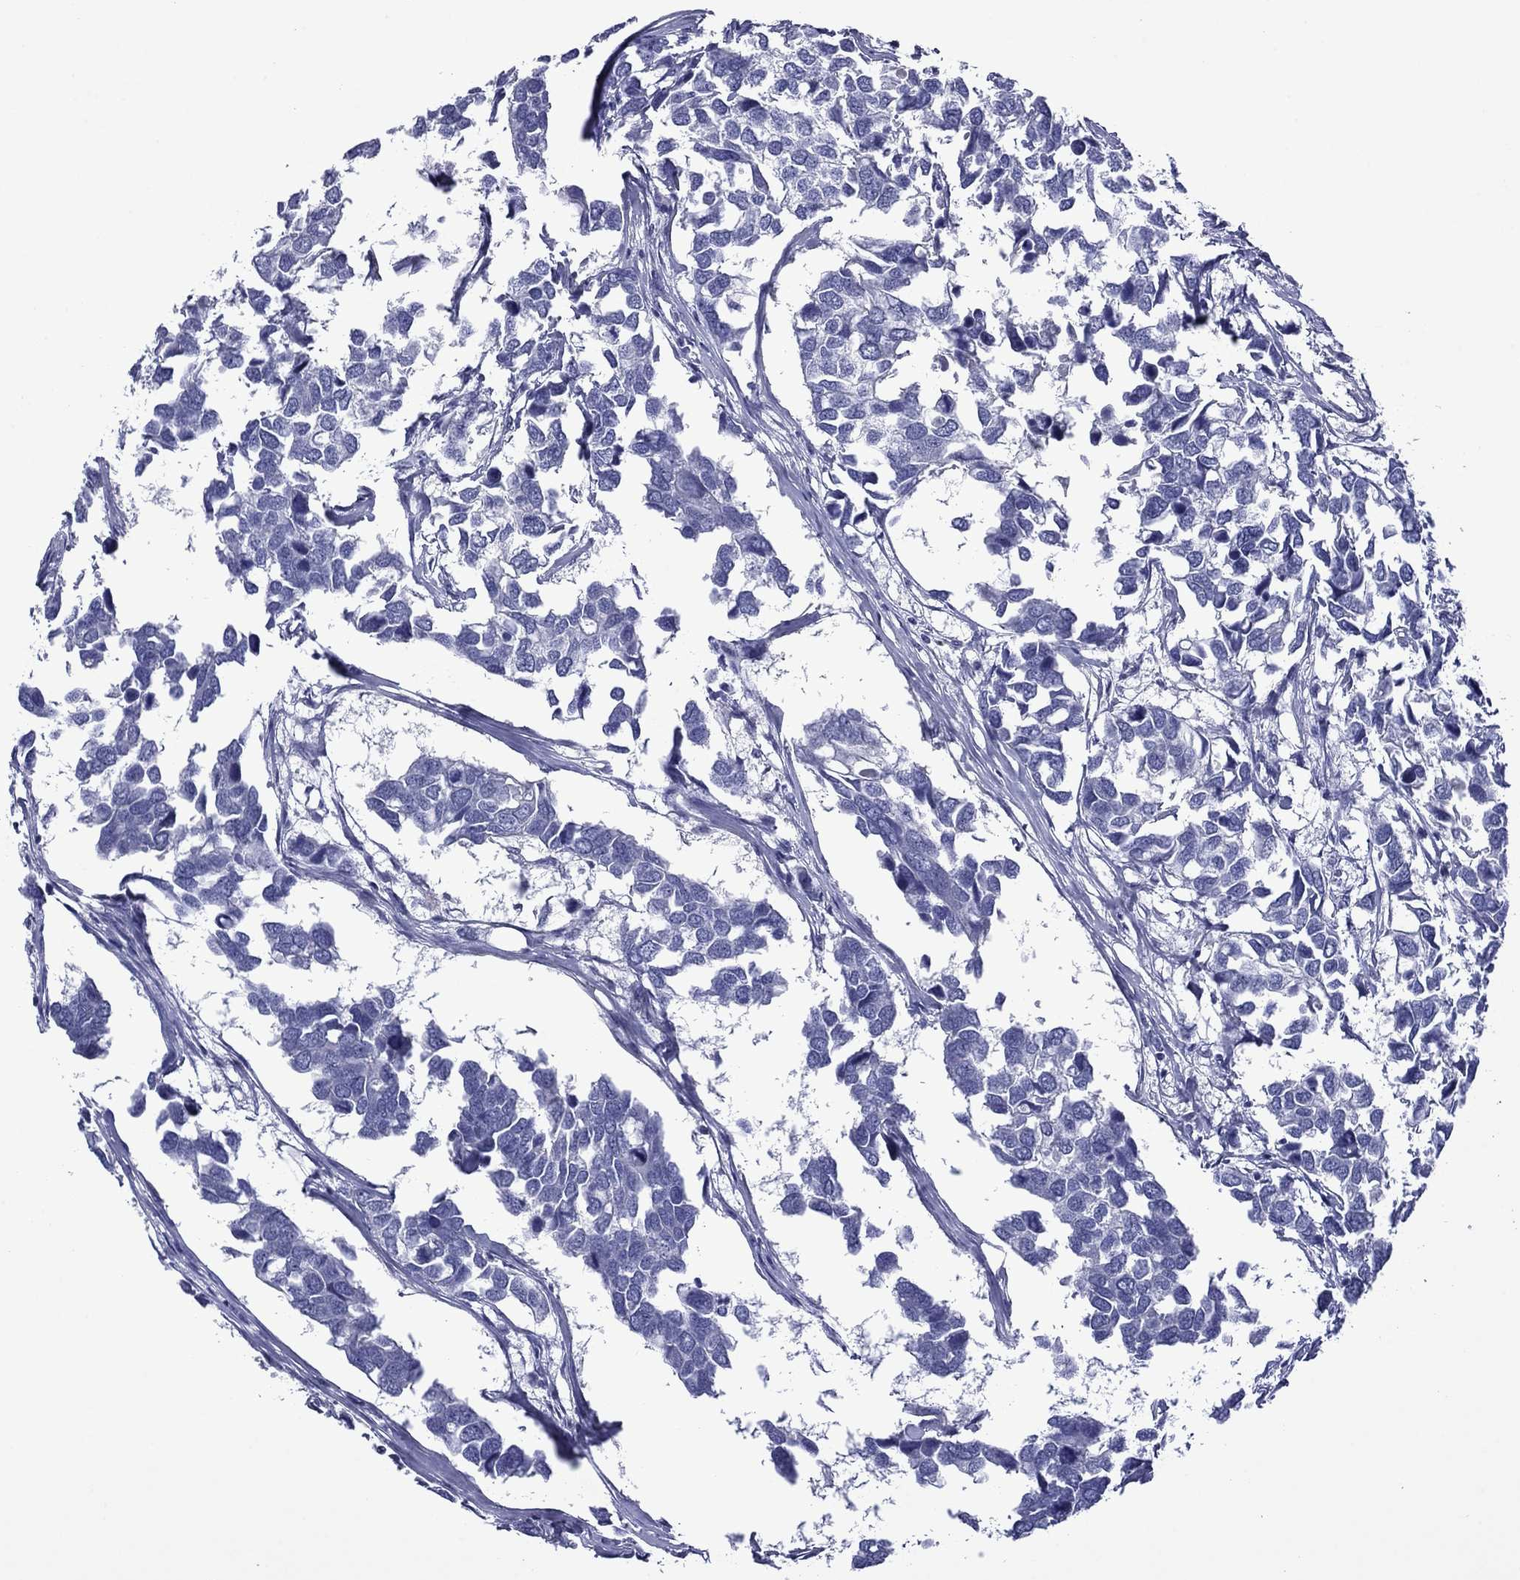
{"staining": {"intensity": "negative", "quantity": "none", "location": "none"}, "tissue": "breast cancer", "cell_type": "Tumor cells", "image_type": "cancer", "snomed": [{"axis": "morphology", "description": "Duct carcinoma"}, {"axis": "topography", "description": "Breast"}], "caption": "The image shows no staining of tumor cells in breast cancer (infiltrating ductal carcinoma).", "gene": "PIWIL1", "patient": {"sex": "female", "age": 83}}